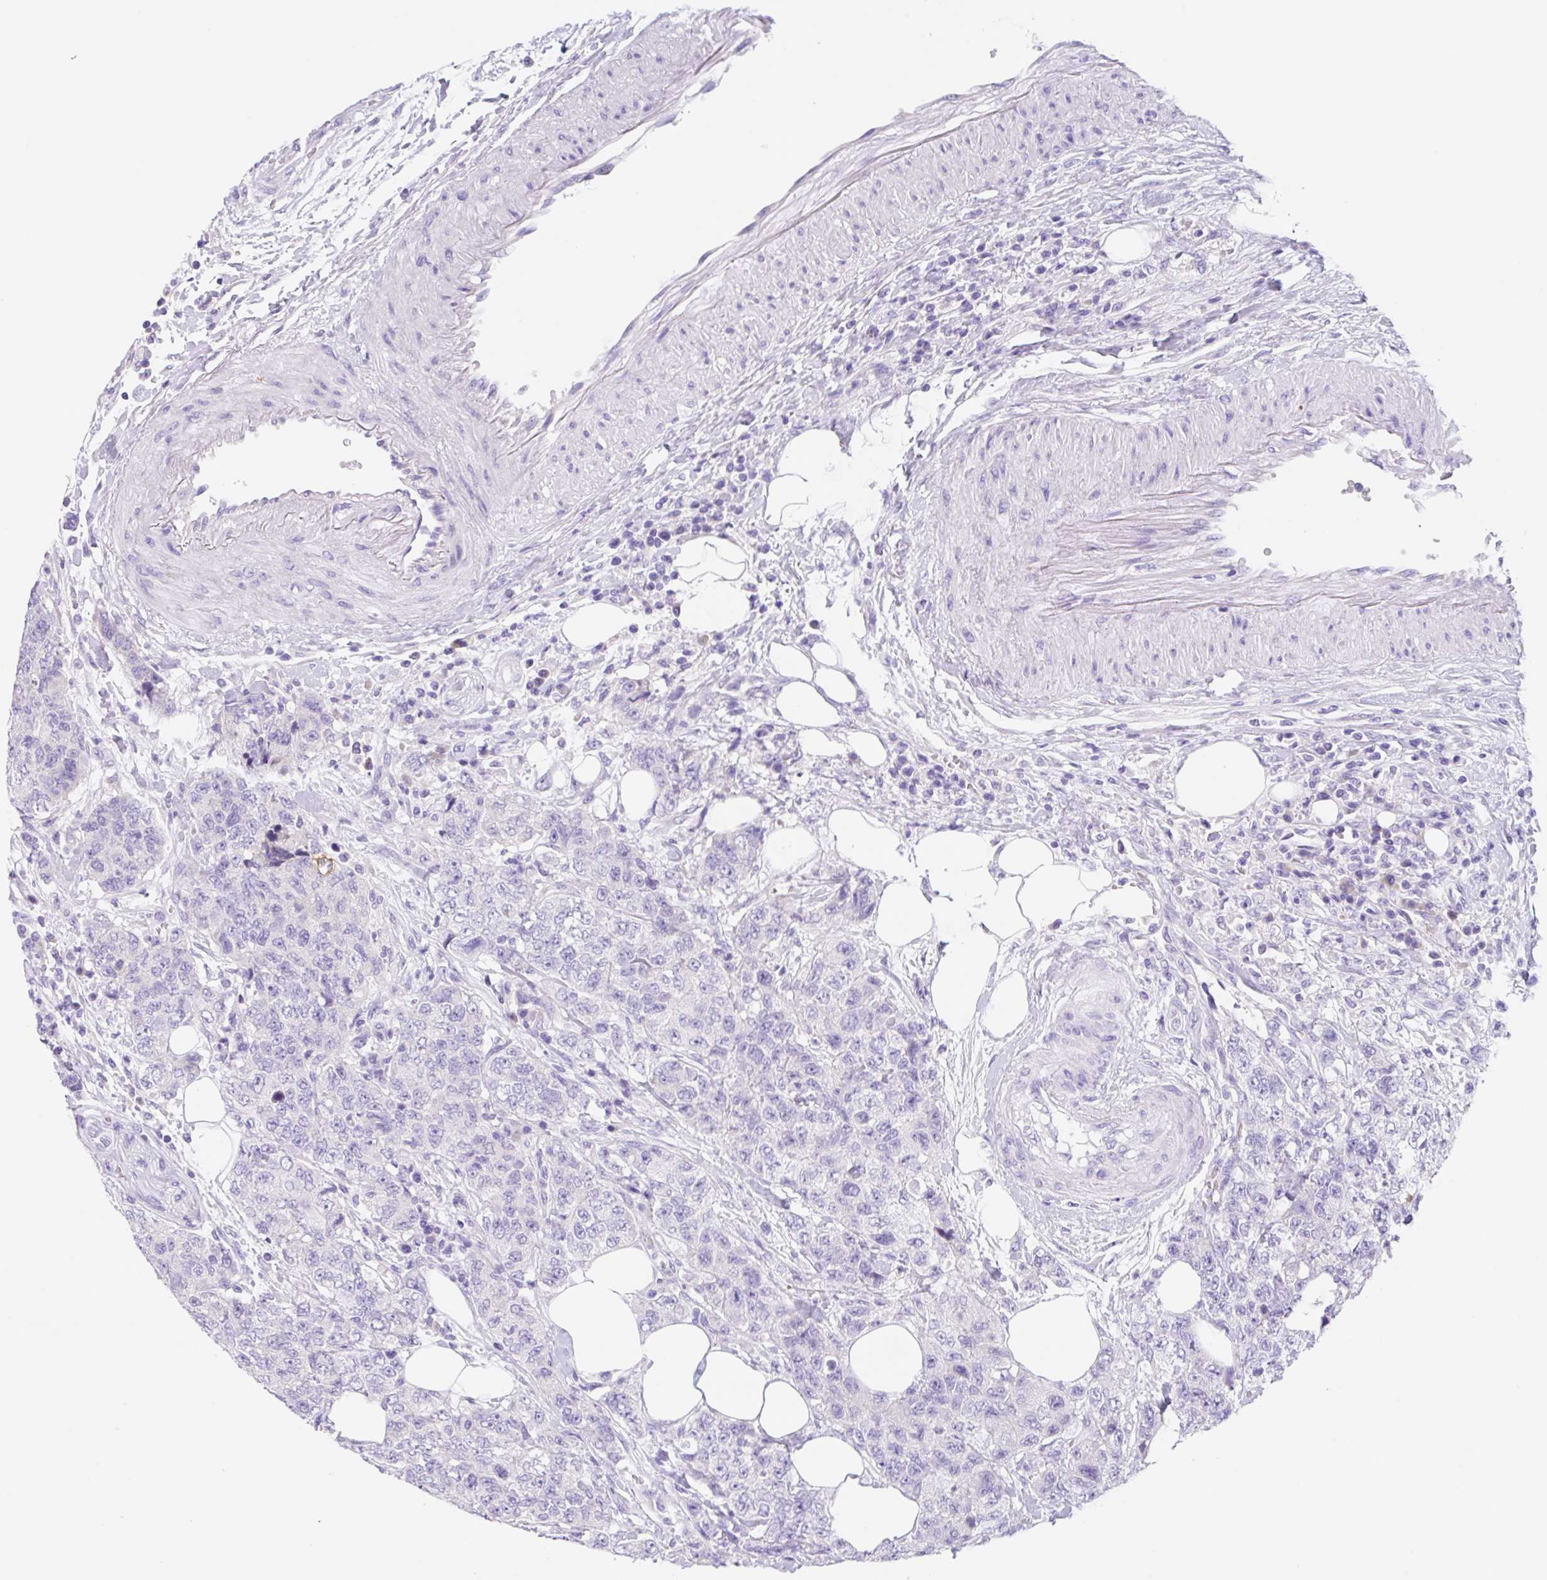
{"staining": {"intensity": "negative", "quantity": "none", "location": "none"}, "tissue": "urothelial cancer", "cell_type": "Tumor cells", "image_type": "cancer", "snomed": [{"axis": "morphology", "description": "Urothelial carcinoma, High grade"}, {"axis": "topography", "description": "Urinary bladder"}], "caption": "Micrograph shows no protein staining in tumor cells of urothelial cancer tissue.", "gene": "KLK8", "patient": {"sex": "female", "age": 78}}